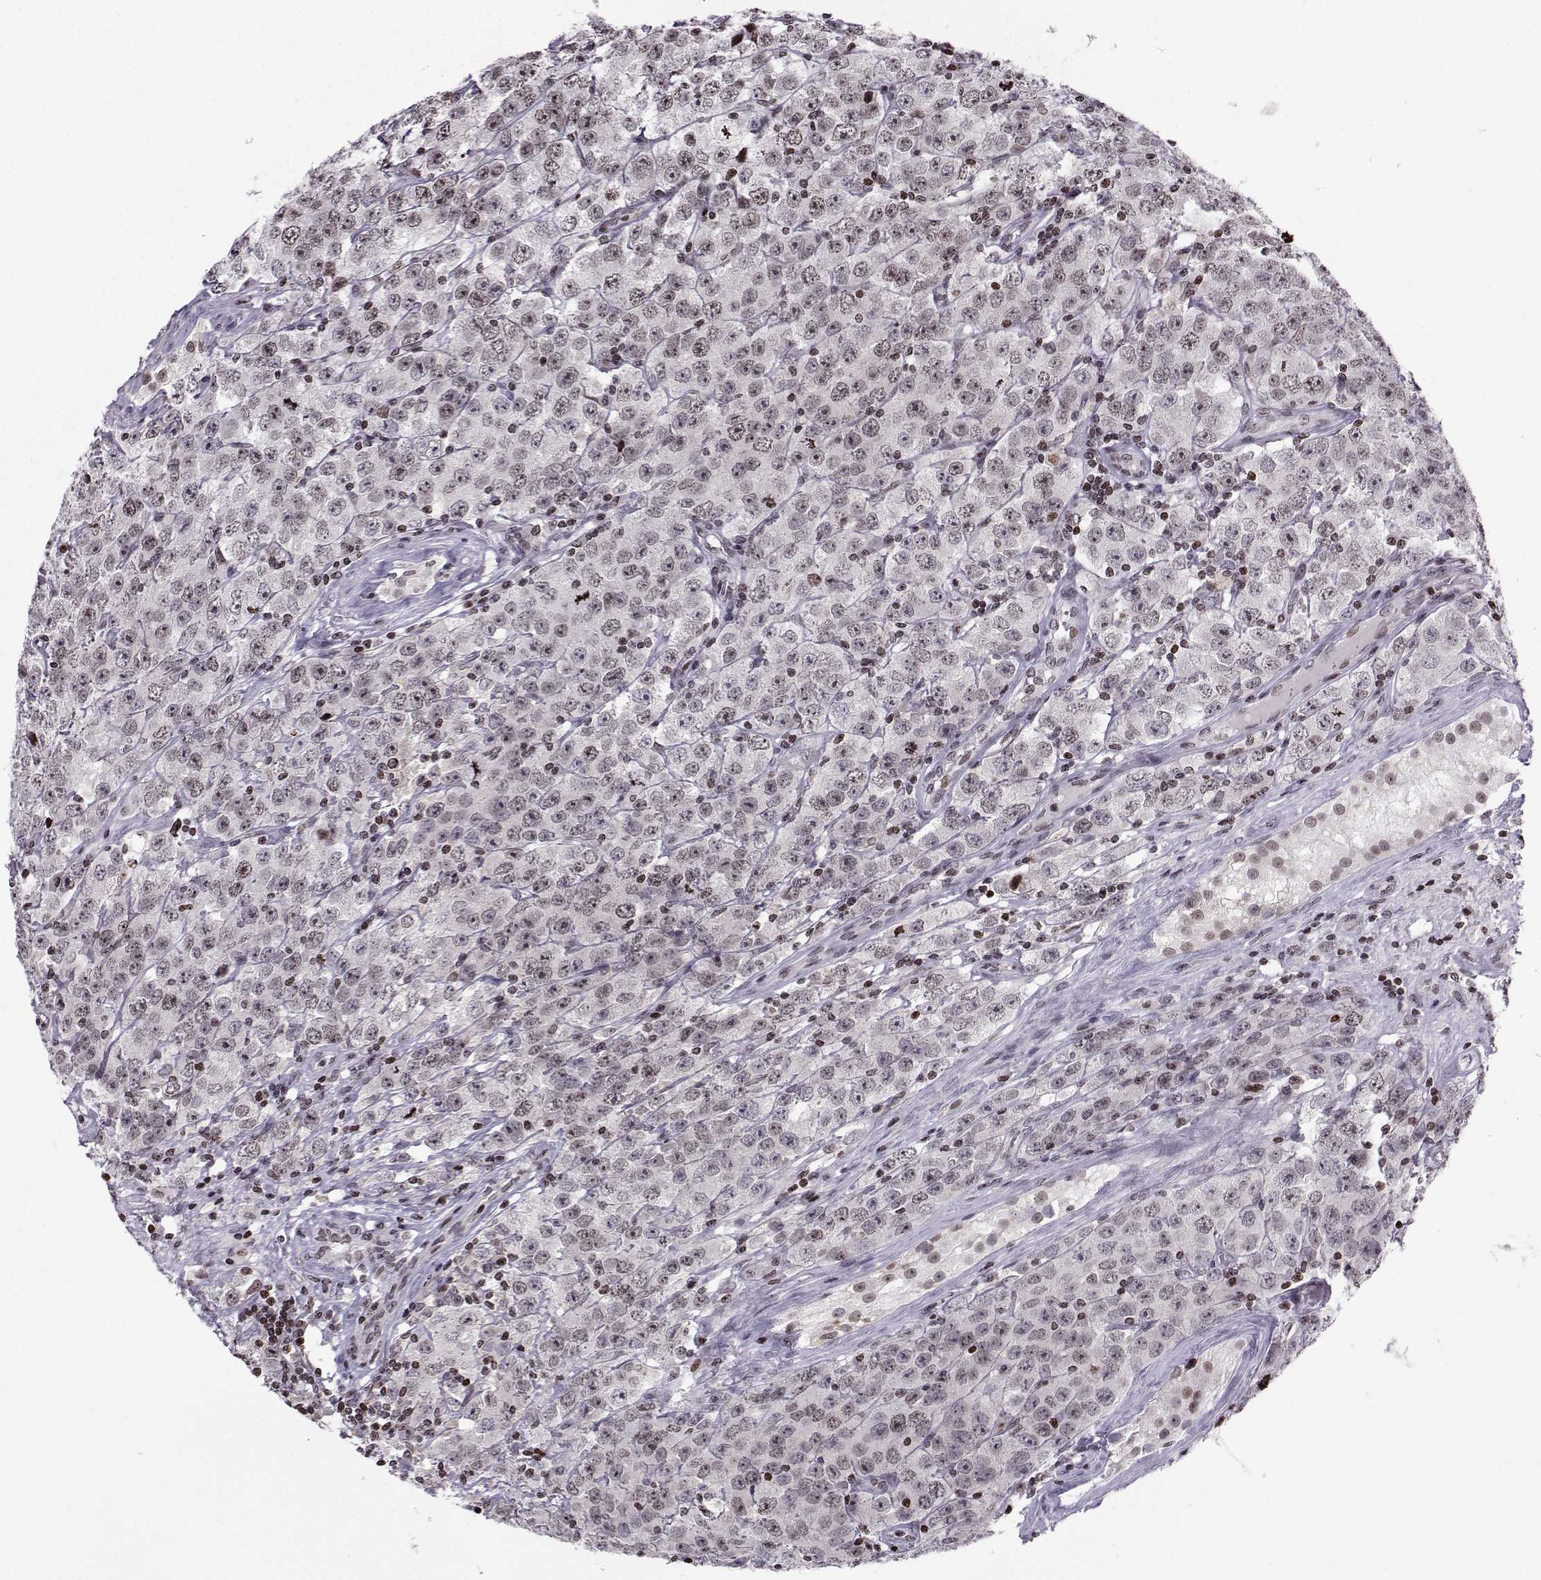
{"staining": {"intensity": "negative", "quantity": "none", "location": "none"}, "tissue": "testis cancer", "cell_type": "Tumor cells", "image_type": "cancer", "snomed": [{"axis": "morphology", "description": "Seminoma, NOS"}, {"axis": "topography", "description": "Testis"}], "caption": "There is no significant expression in tumor cells of testis cancer.", "gene": "ZNF19", "patient": {"sex": "male", "age": 52}}